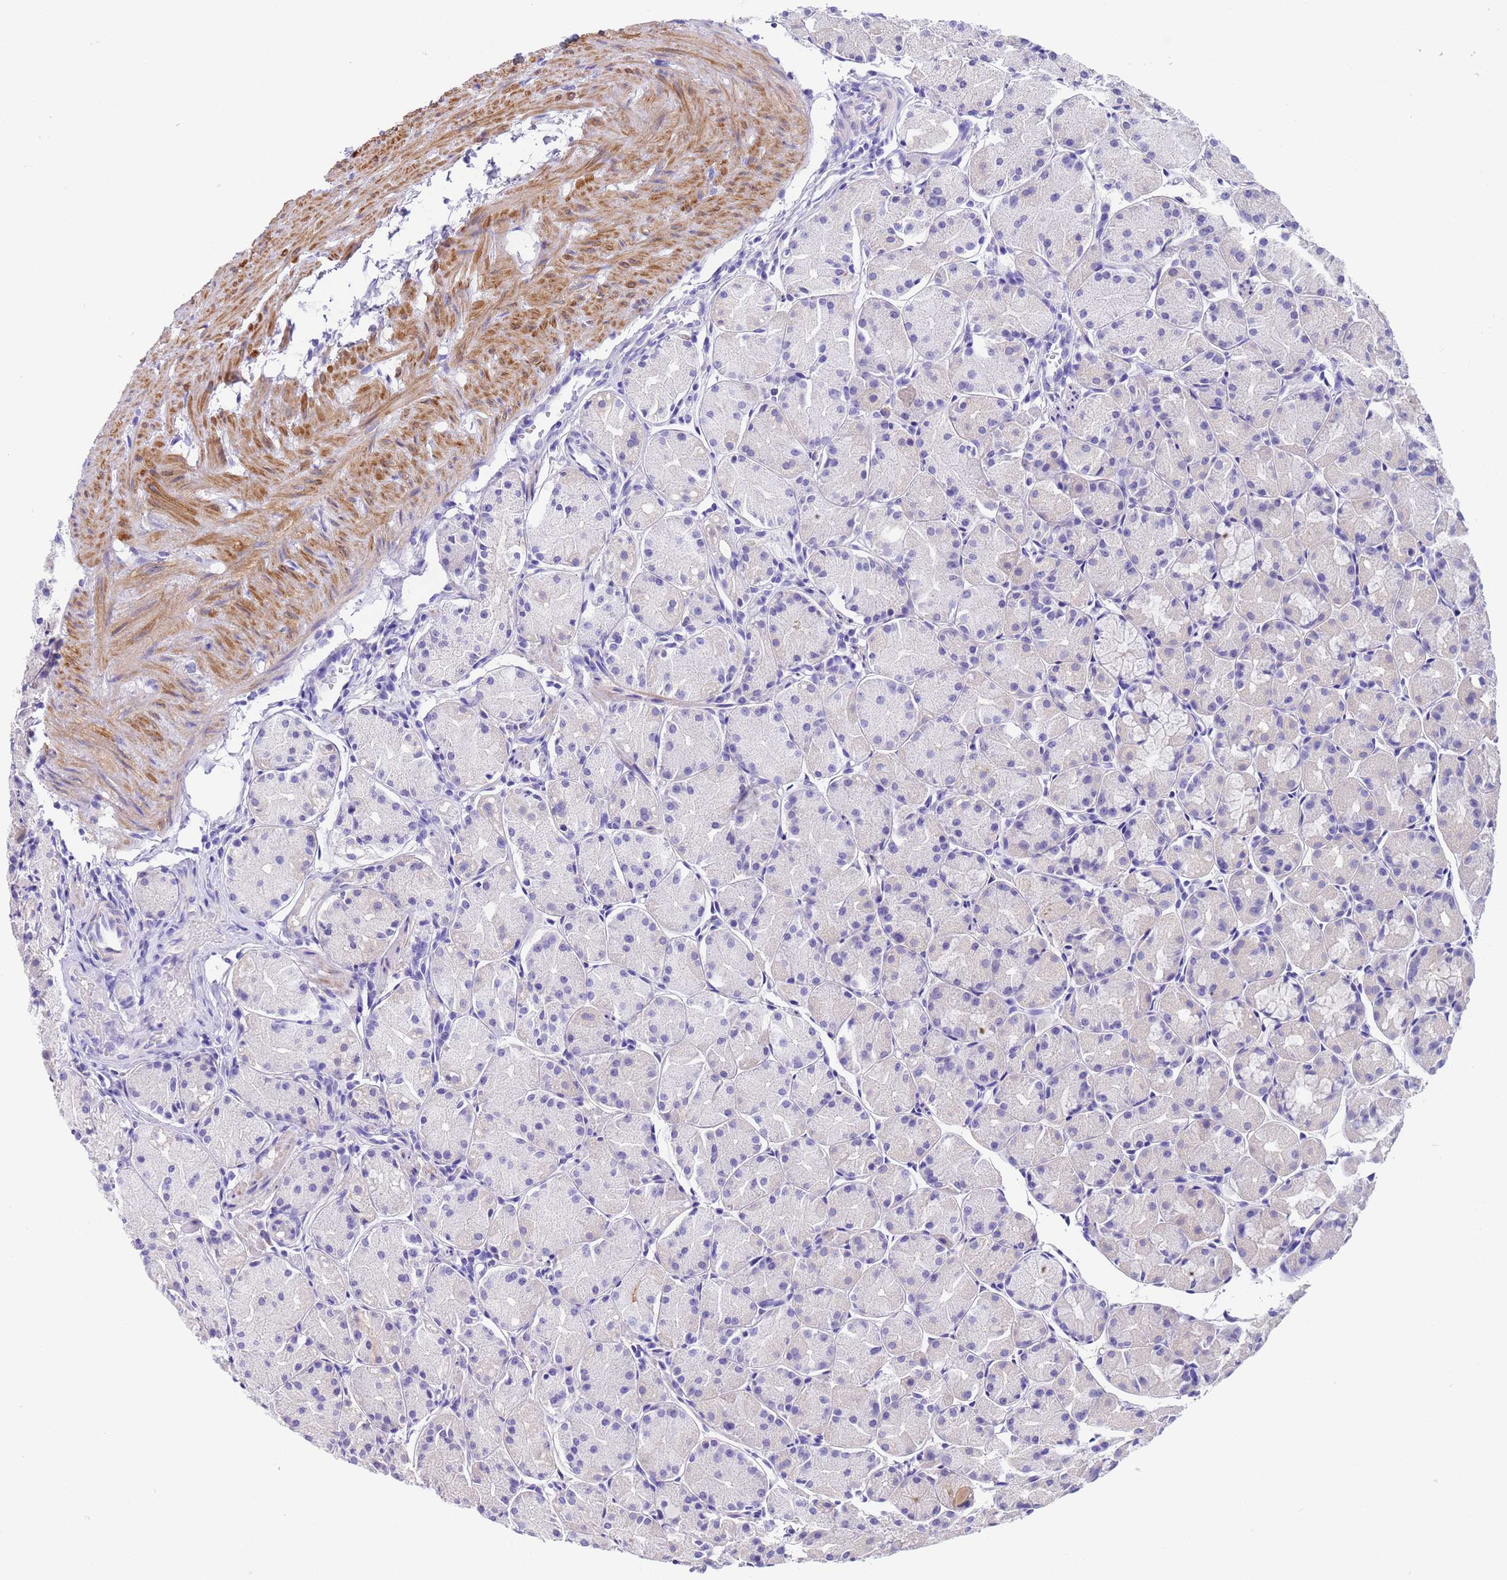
{"staining": {"intensity": "negative", "quantity": "none", "location": "none"}, "tissue": "stomach", "cell_type": "Glandular cells", "image_type": "normal", "snomed": [{"axis": "morphology", "description": "Normal tissue, NOS"}, {"axis": "topography", "description": "Stomach, upper"}], "caption": "A high-resolution histopathology image shows immunohistochemistry (IHC) staining of normal stomach, which displays no significant staining in glandular cells.", "gene": "USP38", "patient": {"sex": "male", "age": 47}}